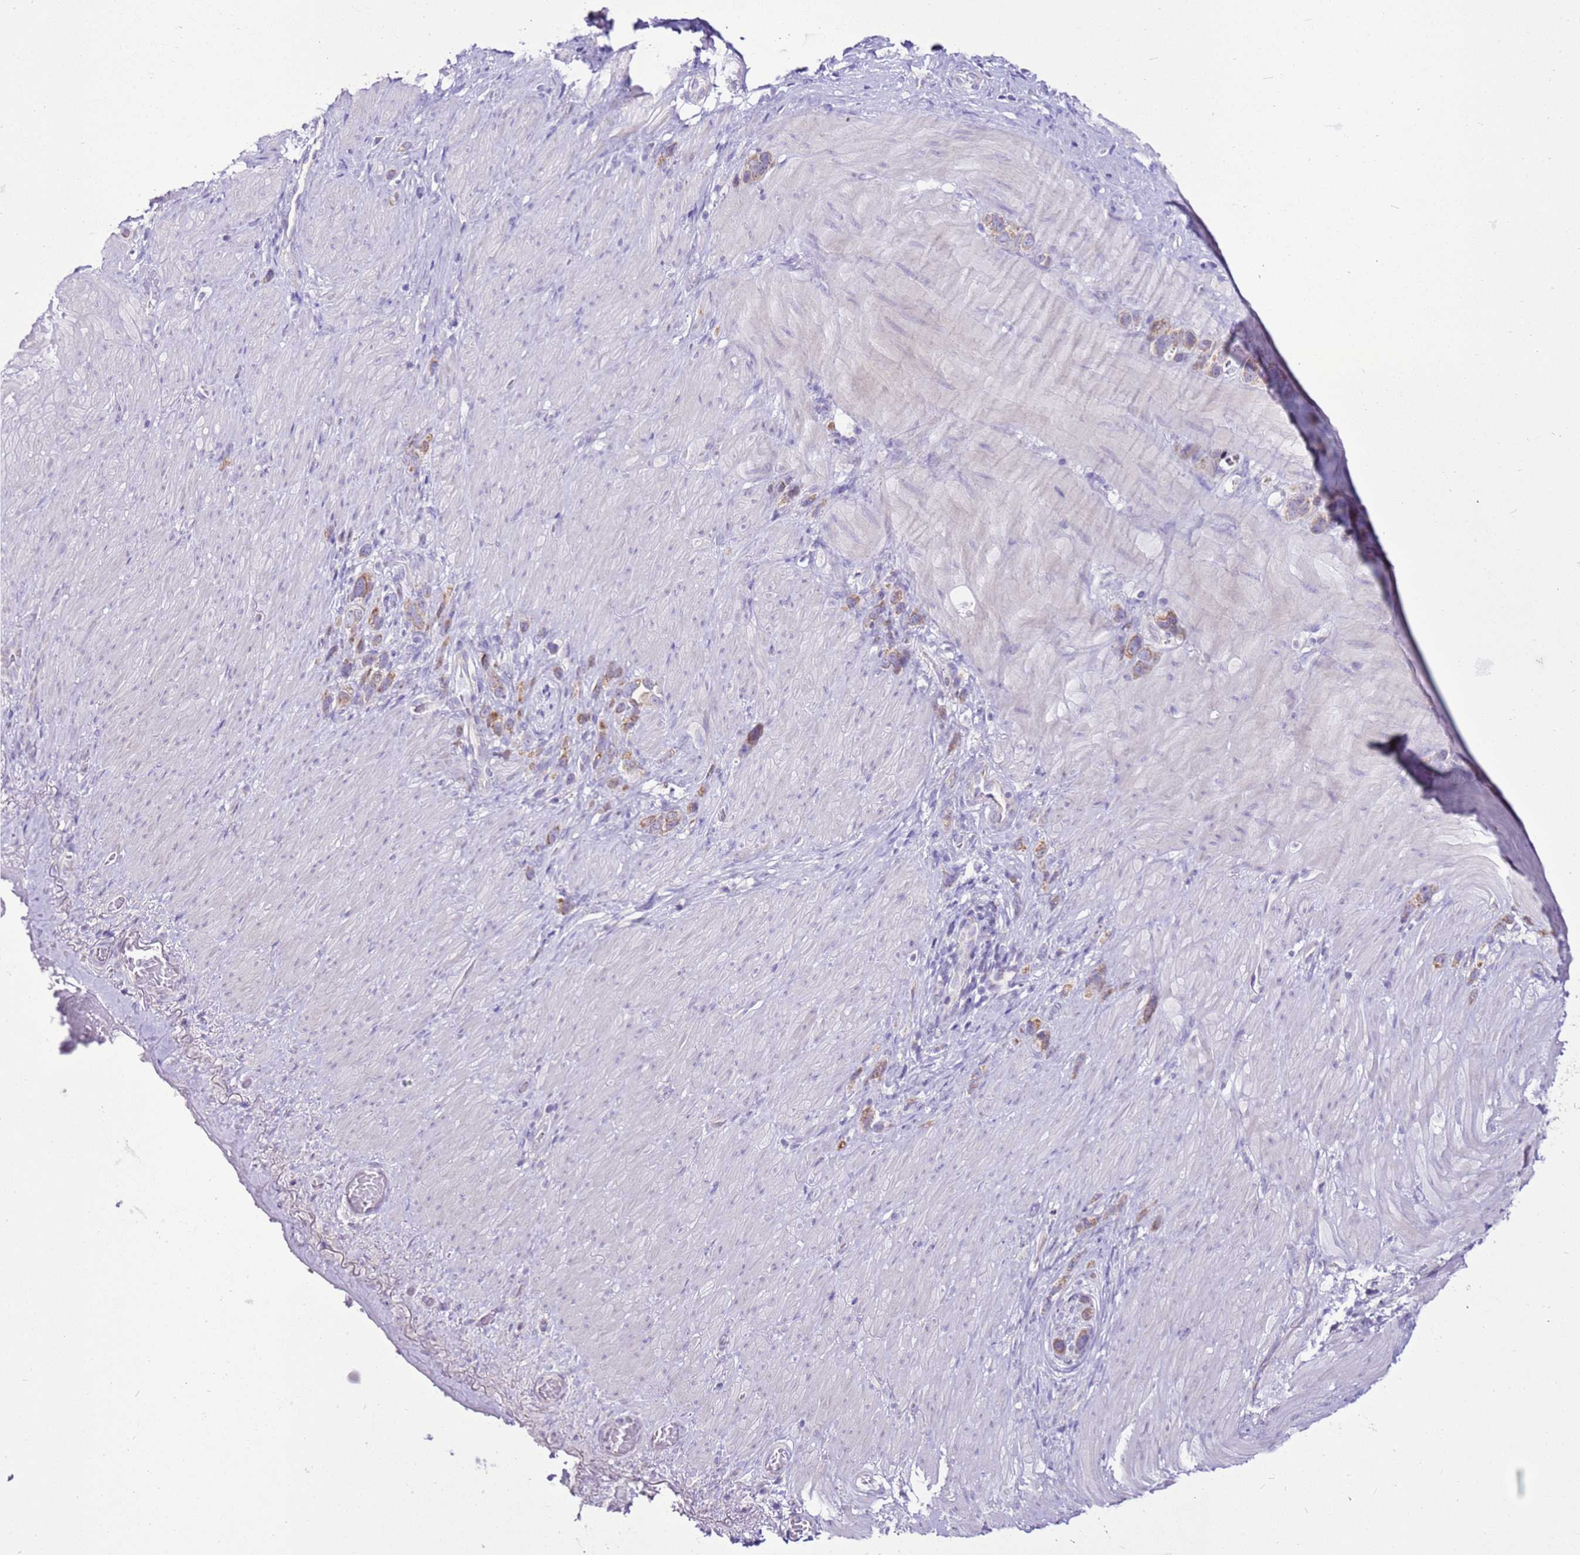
{"staining": {"intensity": "moderate", "quantity": ">75%", "location": "cytoplasmic/membranous"}, "tissue": "stomach cancer", "cell_type": "Tumor cells", "image_type": "cancer", "snomed": [{"axis": "morphology", "description": "Adenocarcinoma, NOS"}, {"axis": "topography", "description": "Stomach"}], "caption": "Immunohistochemical staining of human stomach adenocarcinoma shows medium levels of moderate cytoplasmic/membranous staining in approximately >75% of tumor cells. (Stains: DAB in brown, nuclei in blue, Microscopy: brightfield microscopy at high magnification).", "gene": "MRPL36", "patient": {"sex": "female", "age": 65}}